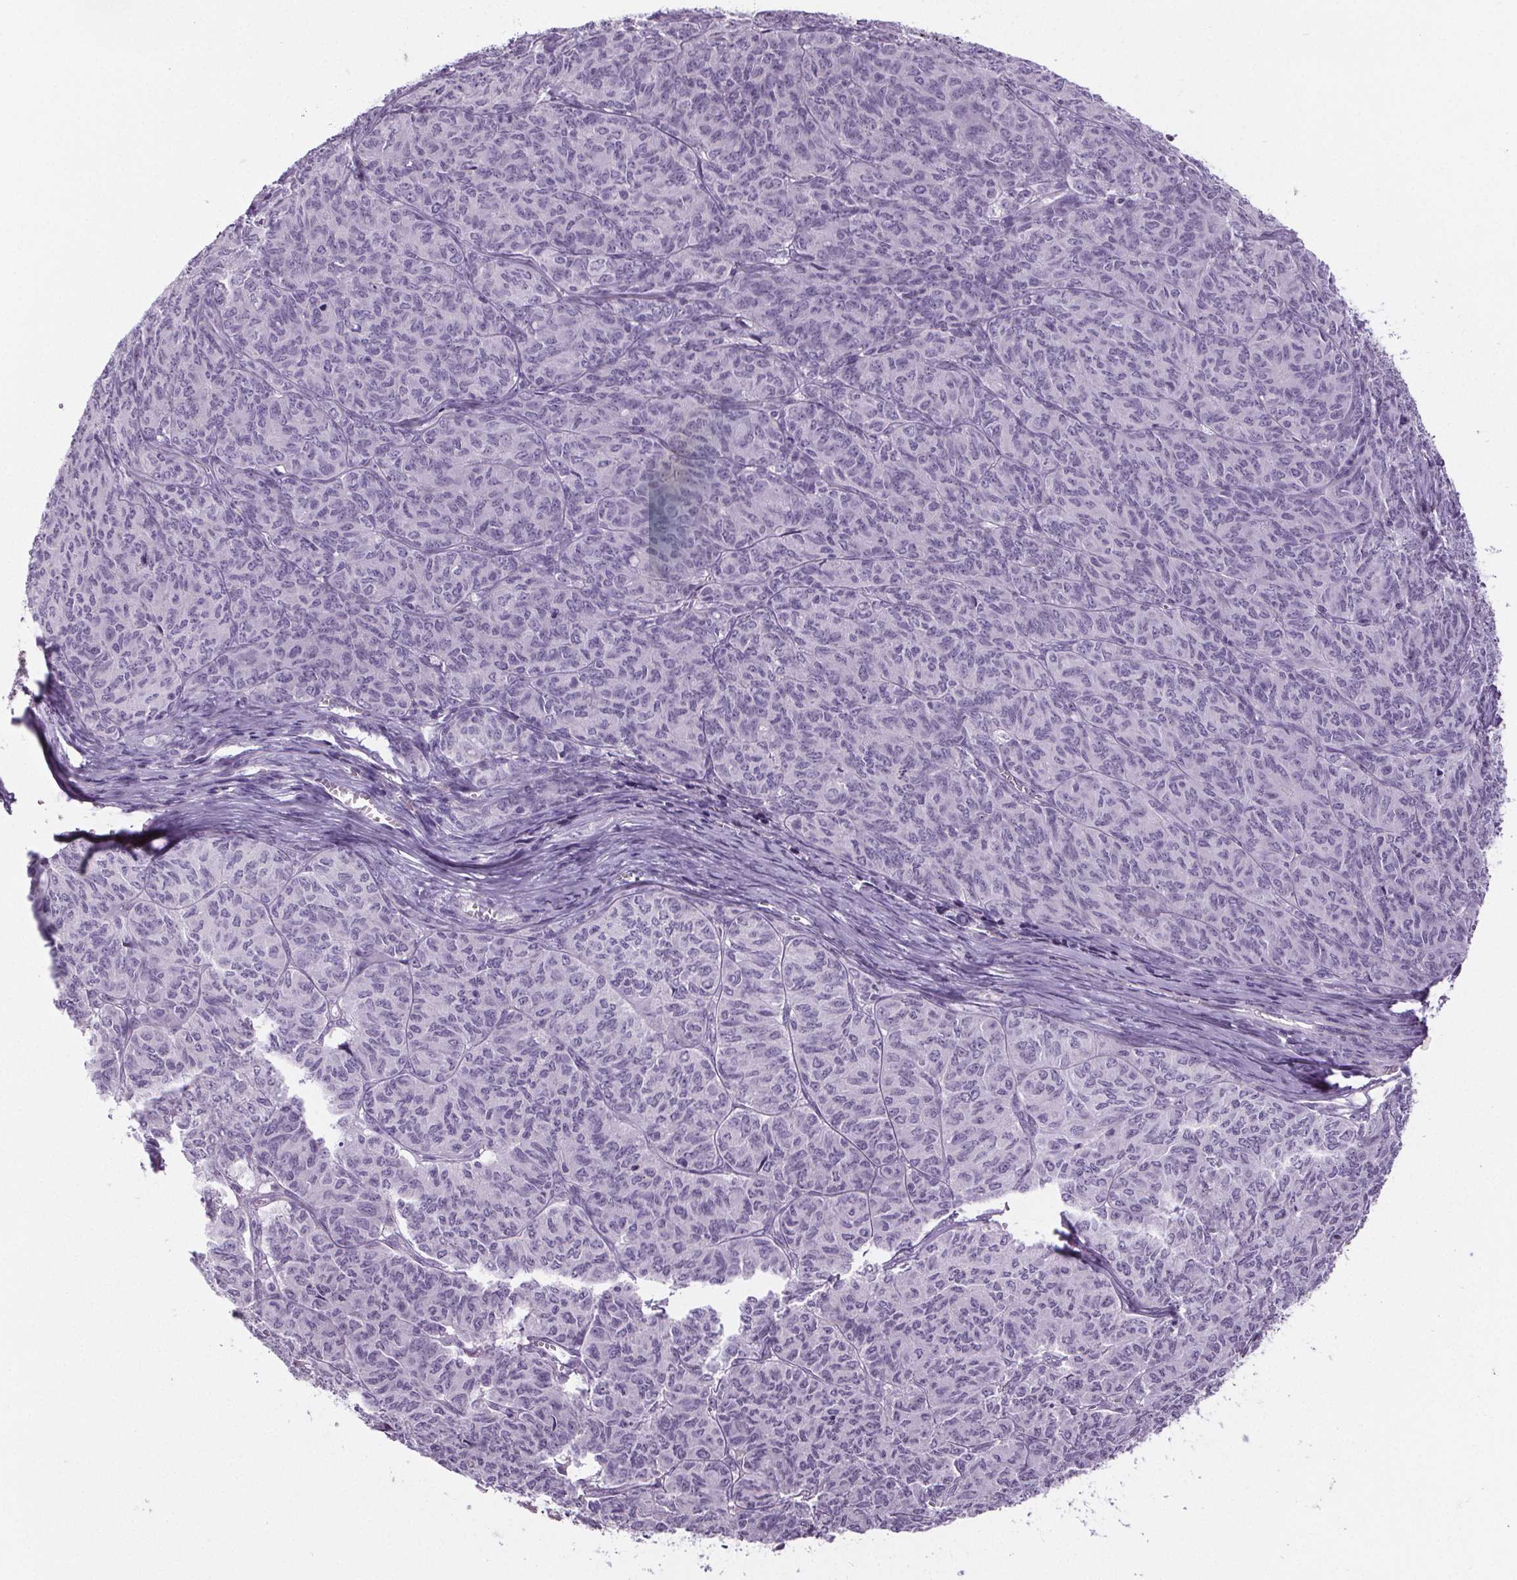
{"staining": {"intensity": "negative", "quantity": "none", "location": "none"}, "tissue": "ovarian cancer", "cell_type": "Tumor cells", "image_type": "cancer", "snomed": [{"axis": "morphology", "description": "Carcinoma, endometroid"}, {"axis": "topography", "description": "Ovary"}], "caption": "A photomicrograph of human ovarian cancer (endometroid carcinoma) is negative for staining in tumor cells.", "gene": "CD5L", "patient": {"sex": "female", "age": 80}}